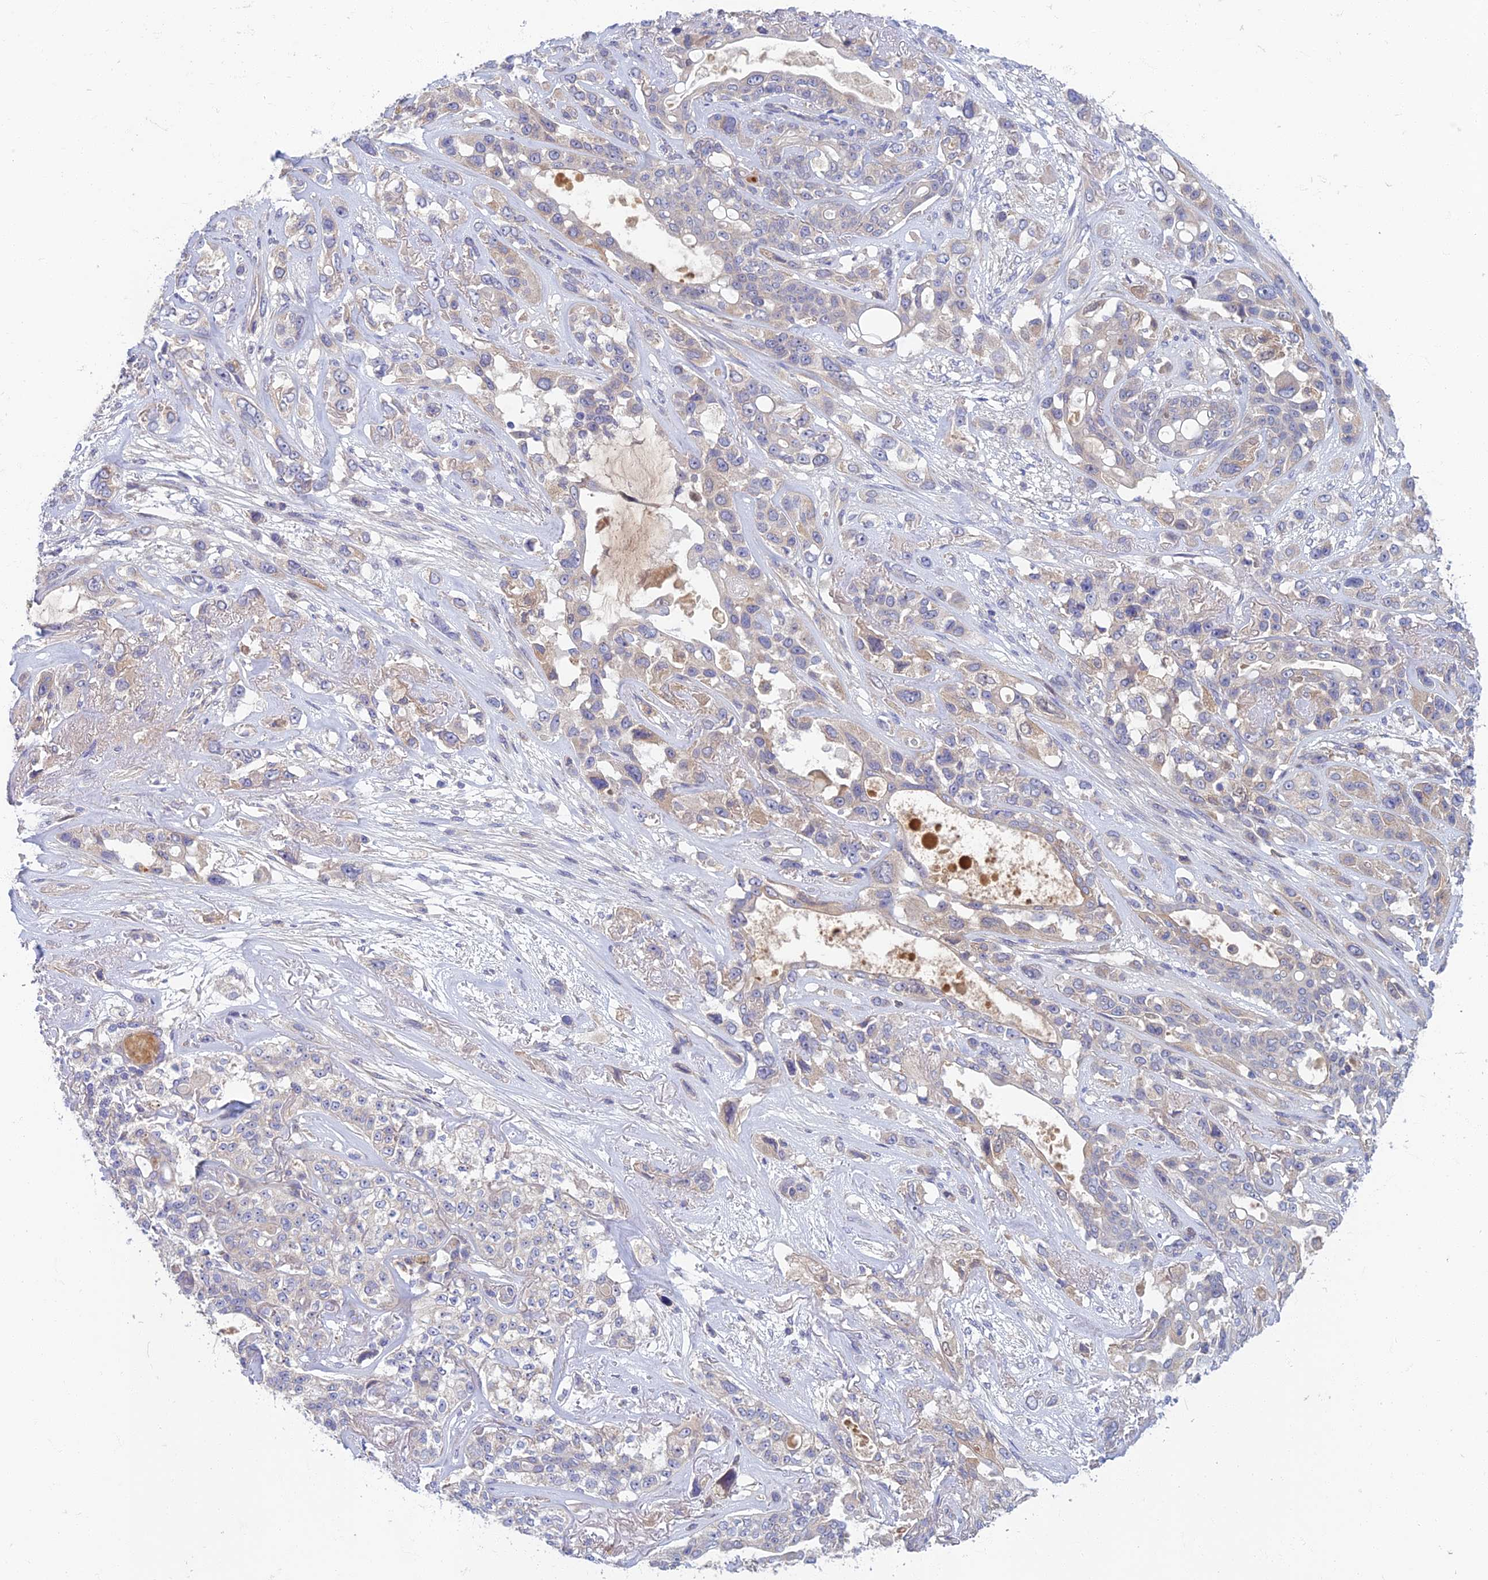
{"staining": {"intensity": "weak", "quantity": "<25%", "location": "cytoplasmic/membranous"}, "tissue": "lung cancer", "cell_type": "Tumor cells", "image_type": "cancer", "snomed": [{"axis": "morphology", "description": "Squamous cell carcinoma, NOS"}, {"axis": "topography", "description": "Lung"}], "caption": "A high-resolution histopathology image shows immunohistochemistry (IHC) staining of lung cancer (squamous cell carcinoma), which exhibits no significant staining in tumor cells.", "gene": "SOGA1", "patient": {"sex": "female", "age": 70}}